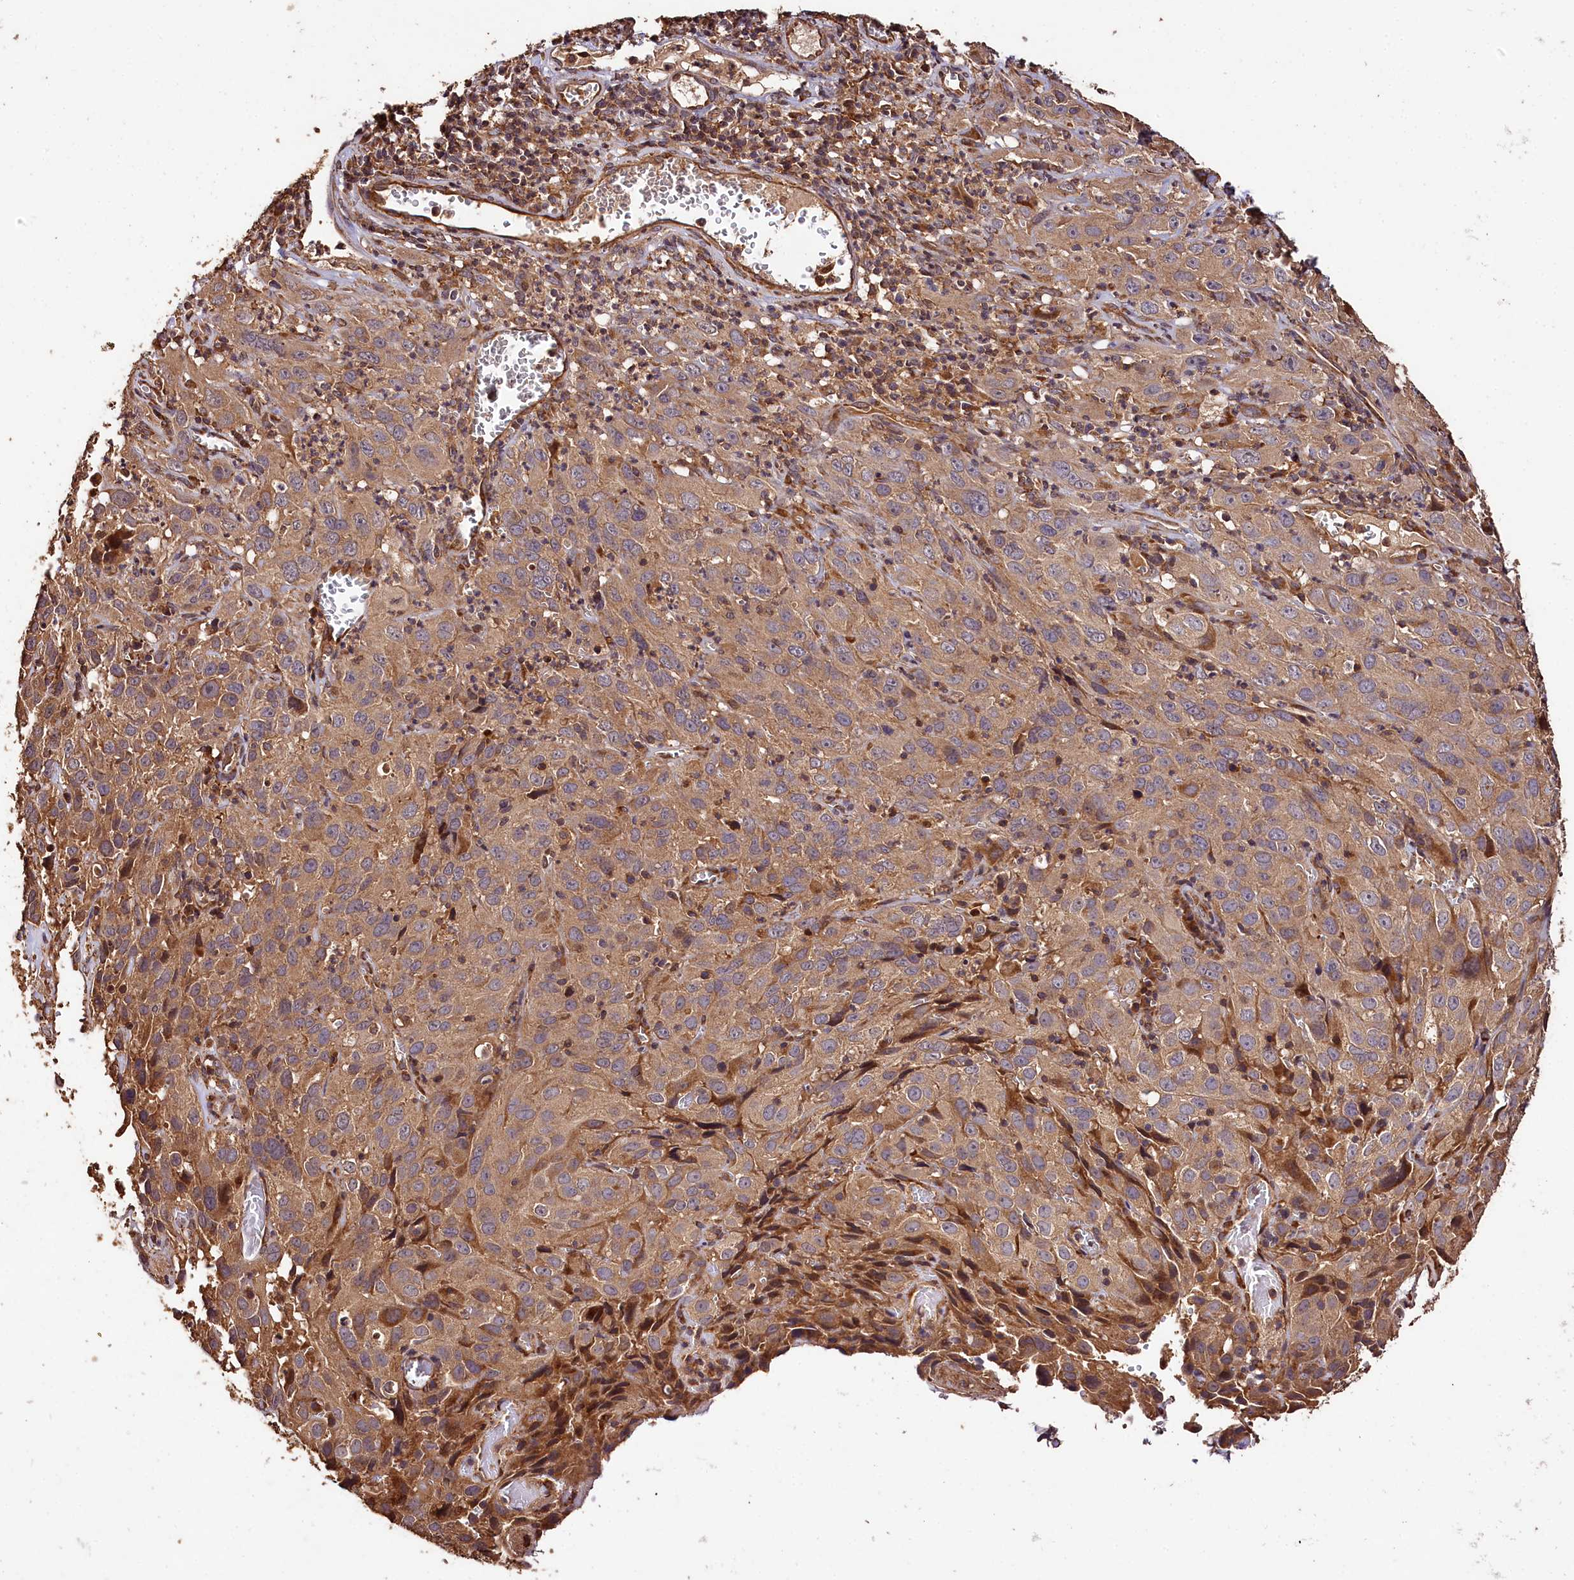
{"staining": {"intensity": "weak", "quantity": ">75%", "location": "cytoplasmic/membranous"}, "tissue": "cervical cancer", "cell_type": "Tumor cells", "image_type": "cancer", "snomed": [{"axis": "morphology", "description": "Squamous cell carcinoma, NOS"}, {"axis": "topography", "description": "Cervix"}], "caption": "Immunohistochemical staining of cervical cancer reveals low levels of weak cytoplasmic/membranous protein staining in about >75% of tumor cells.", "gene": "KPTN", "patient": {"sex": "female", "age": 32}}